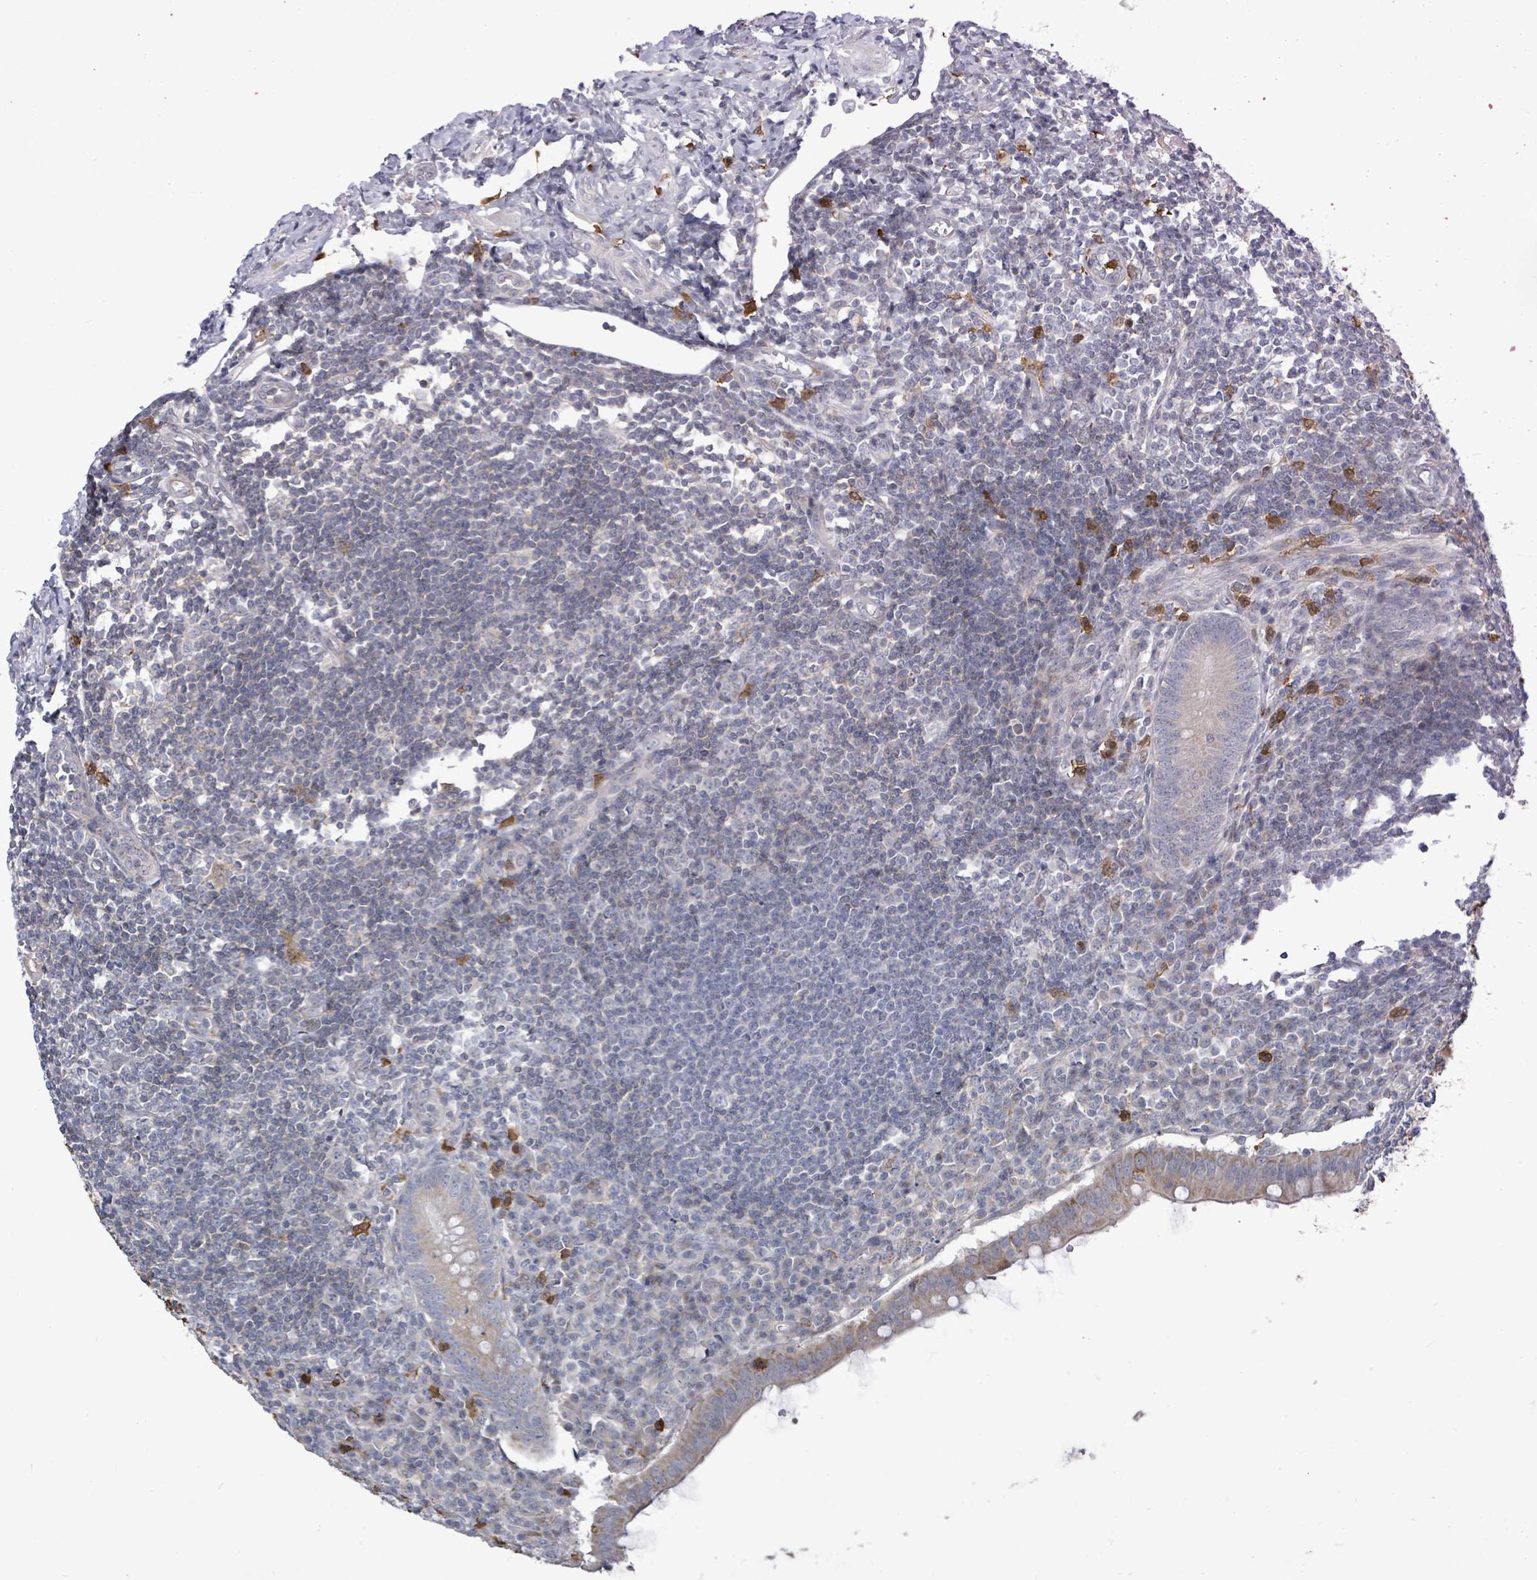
{"staining": {"intensity": "moderate", "quantity": "<25%", "location": "cytoplasmic/membranous"}, "tissue": "appendix", "cell_type": "Glandular cells", "image_type": "normal", "snomed": [{"axis": "morphology", "description": "Normal tissue, NOS"}, {"axis": "topography", "description": "Appendix"}], "caption": "DAB immunohistochemical staining of benign human appendix shows moderate cytoplasmic/membranous protein expression in approximately <25% of glandular cells. (Stains: DAB (3,3'-diaminobenzidine) in brown, nuclei in blue, Microscopy: brightfield microscopy at high magnification).", "gene": "FAM210A", "patient": {"sex": "female", "age": 33}}